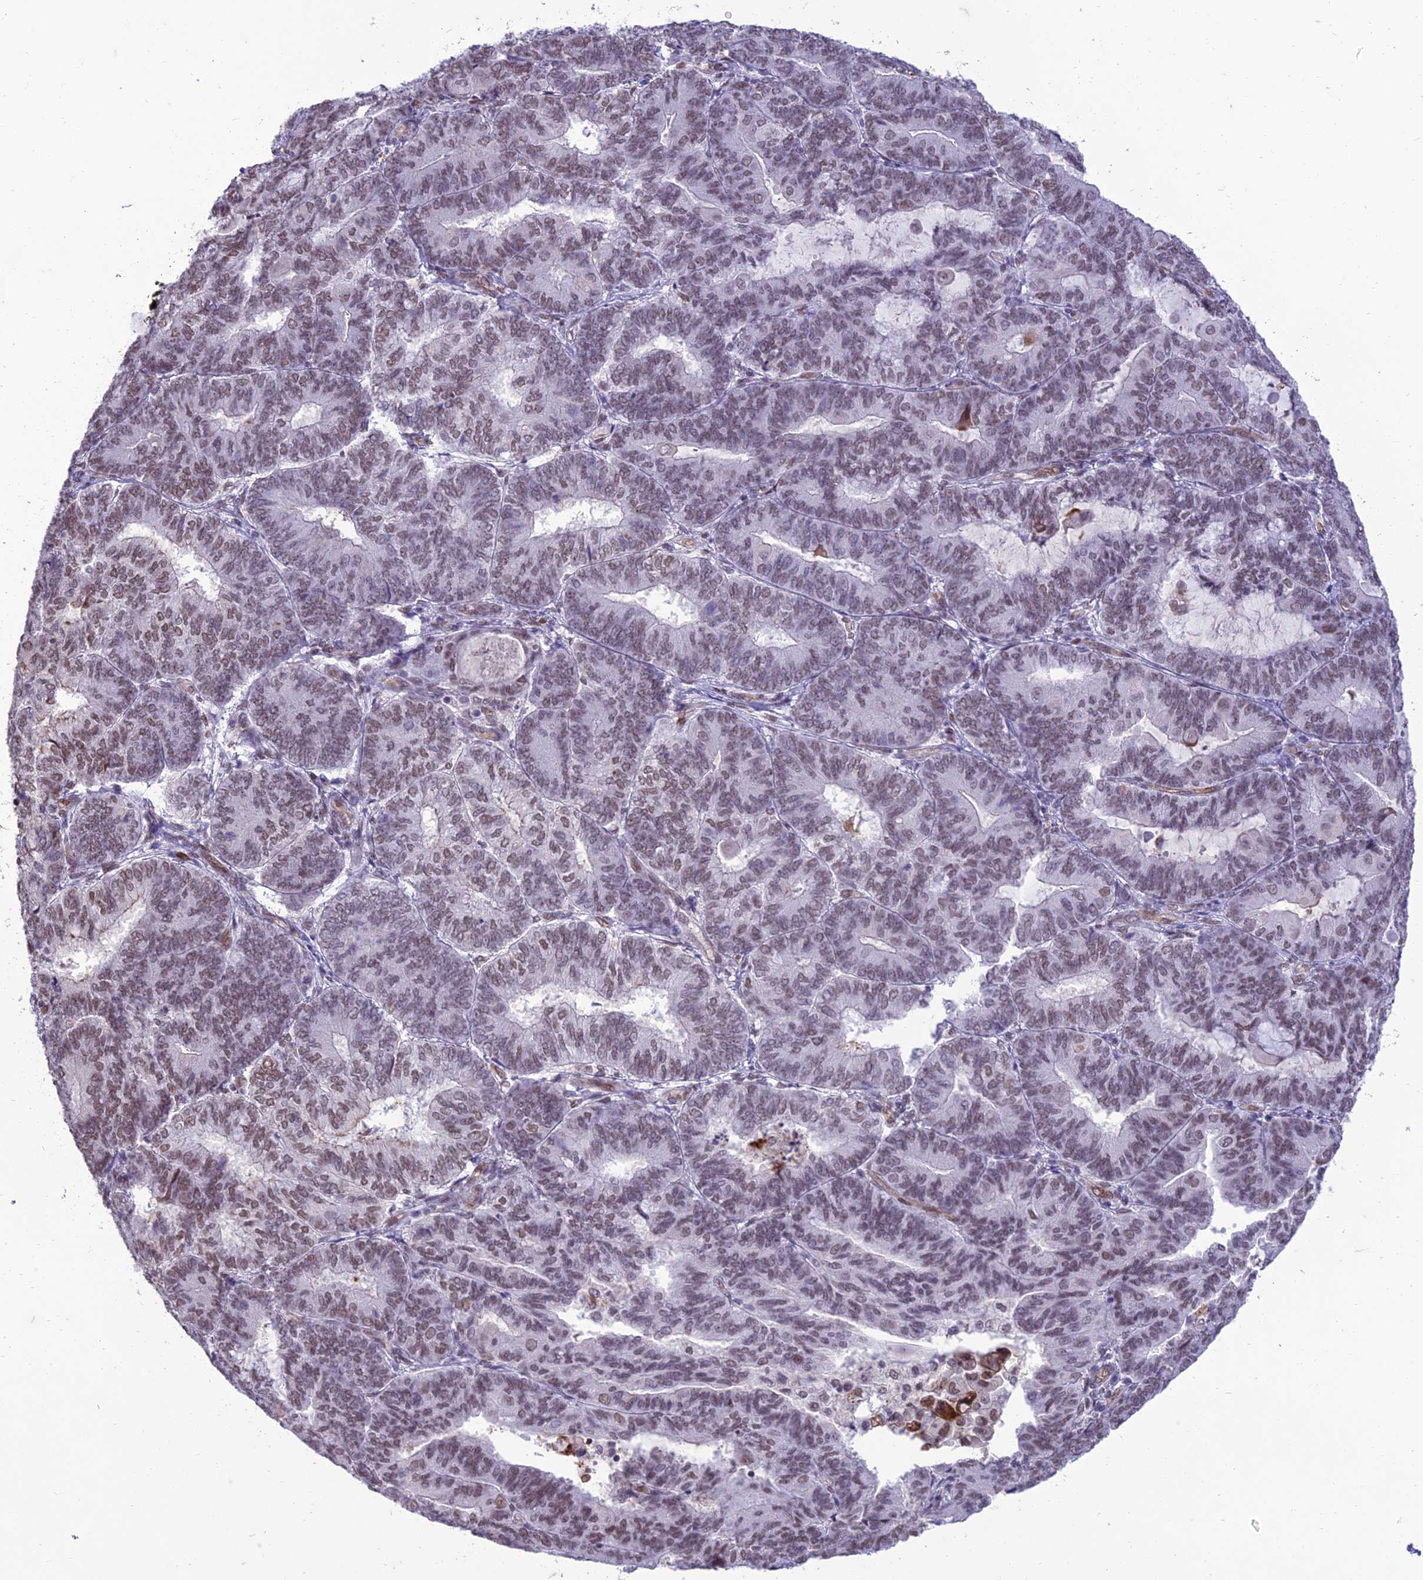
{"staining": {"intensity": "weak", "quantity": ">75%", "location": "nuclear"}, "tissue": "endometrial cancer", "cell_type": "Tumor cells", "image_type": "cancer", "snomed": [{"axis": "morphology", "description": "Adenocarcinoma, NOS"}, {"axis": "topography", "description": "Endometrium"}], "caption": "Immunohistochemical staining of endometrial cancer demonstrates low levels of weak nuclear protein staining in approximately >75% of tumor cells.", "gene": "RANBP3", "patient": {"sex": "female", "age": 81}}